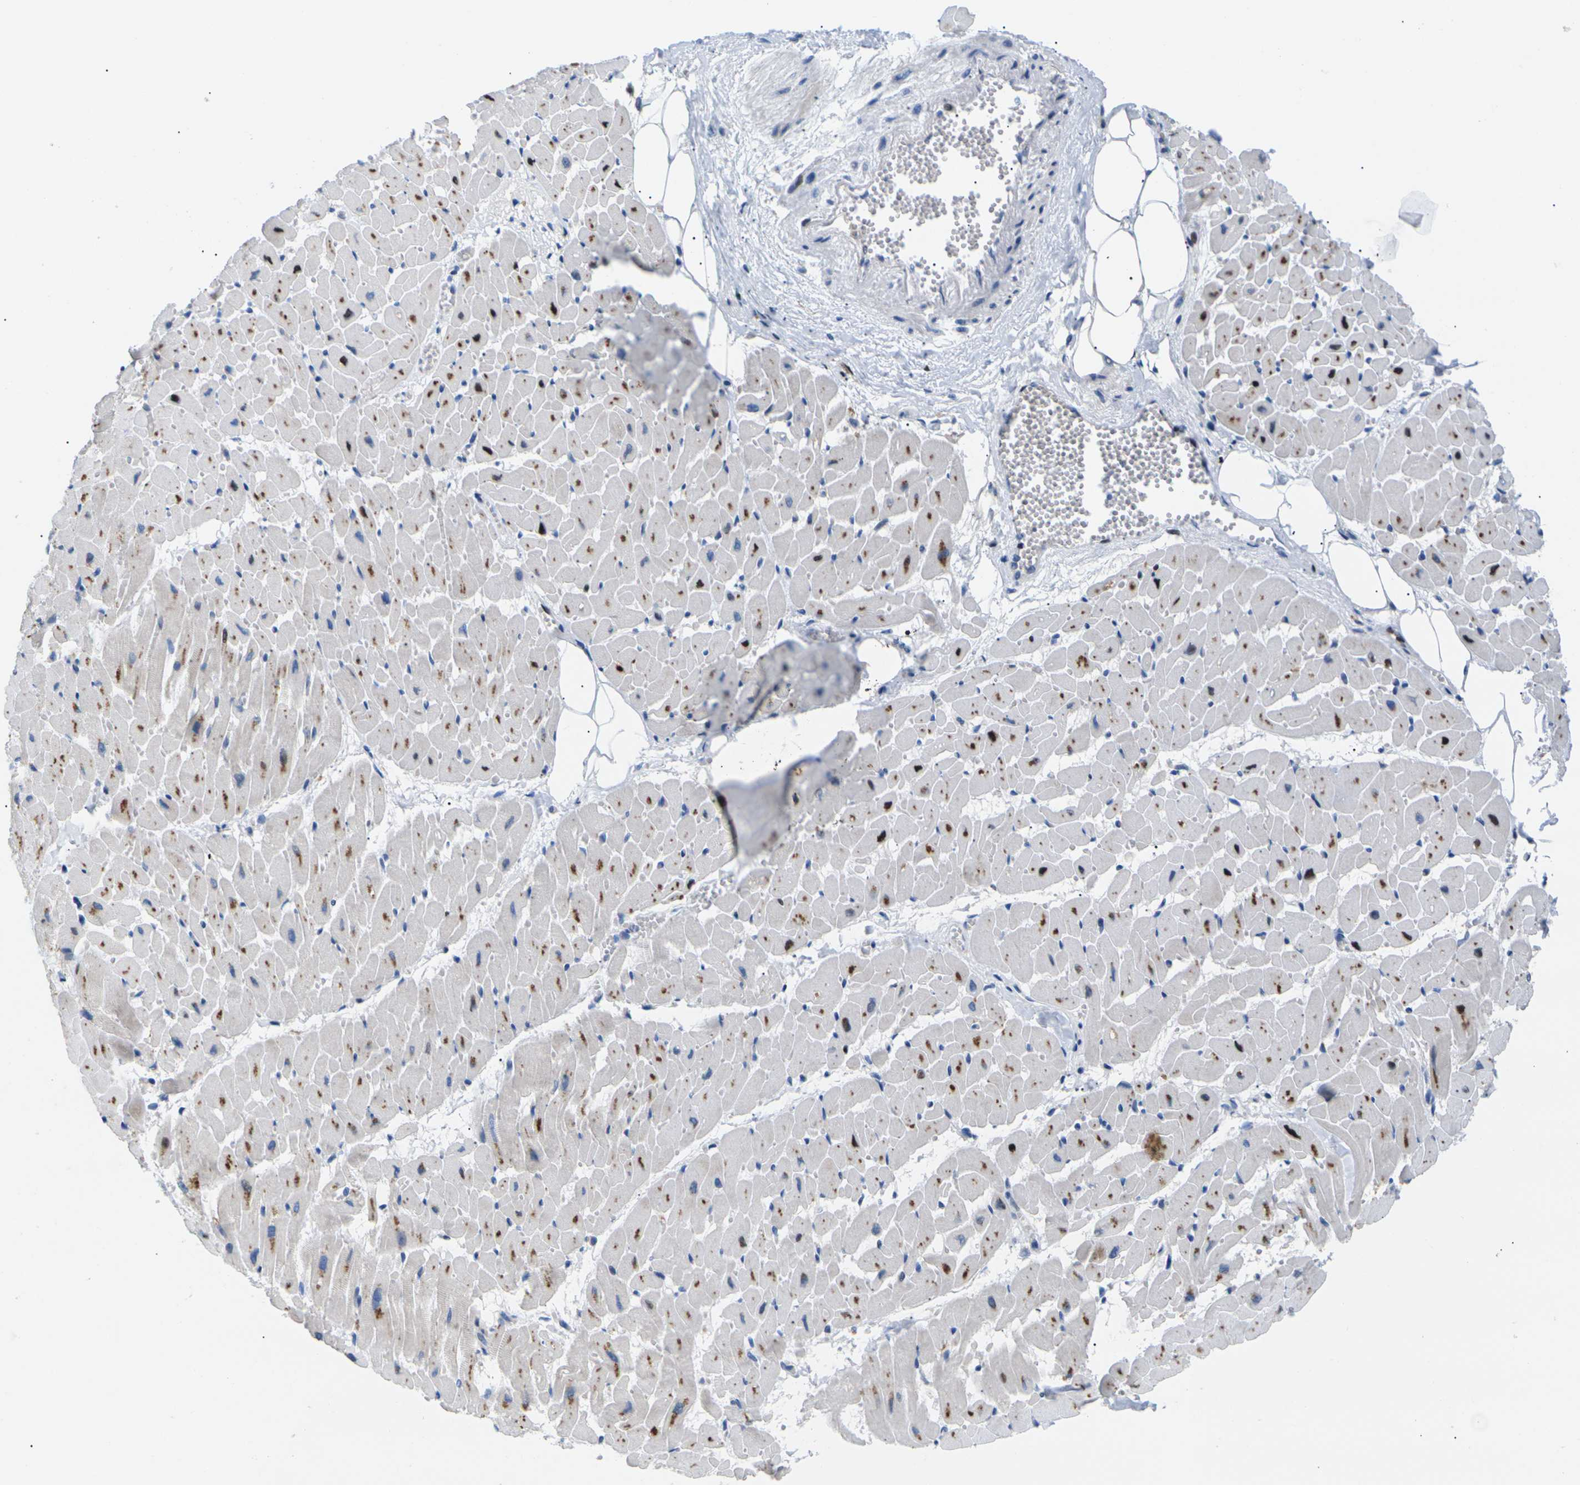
{"staining": {"intensity": "moderate", "quantity": "25%-75%", "location": "cytoplasmic/membranous"}, "tissue": "heart muscle", "cell_type": "Cardiomyocytes", "image_type": "normal", "snomed": [{"axis": "morphology", "description": "Normal tissue, NOS"}, {"axis": "topography", "description": "Heart"}], "caption": "Brown immunohistochemical staining in unremarkable heart muscle shows moderate cytoplasmic/membranous positivity in approximately 25%-75% of cardiomyocytes. Nuclei are stained in blue.", "gene": "RPS6KA3", "patient": {"sex": "female", "age": 19}}